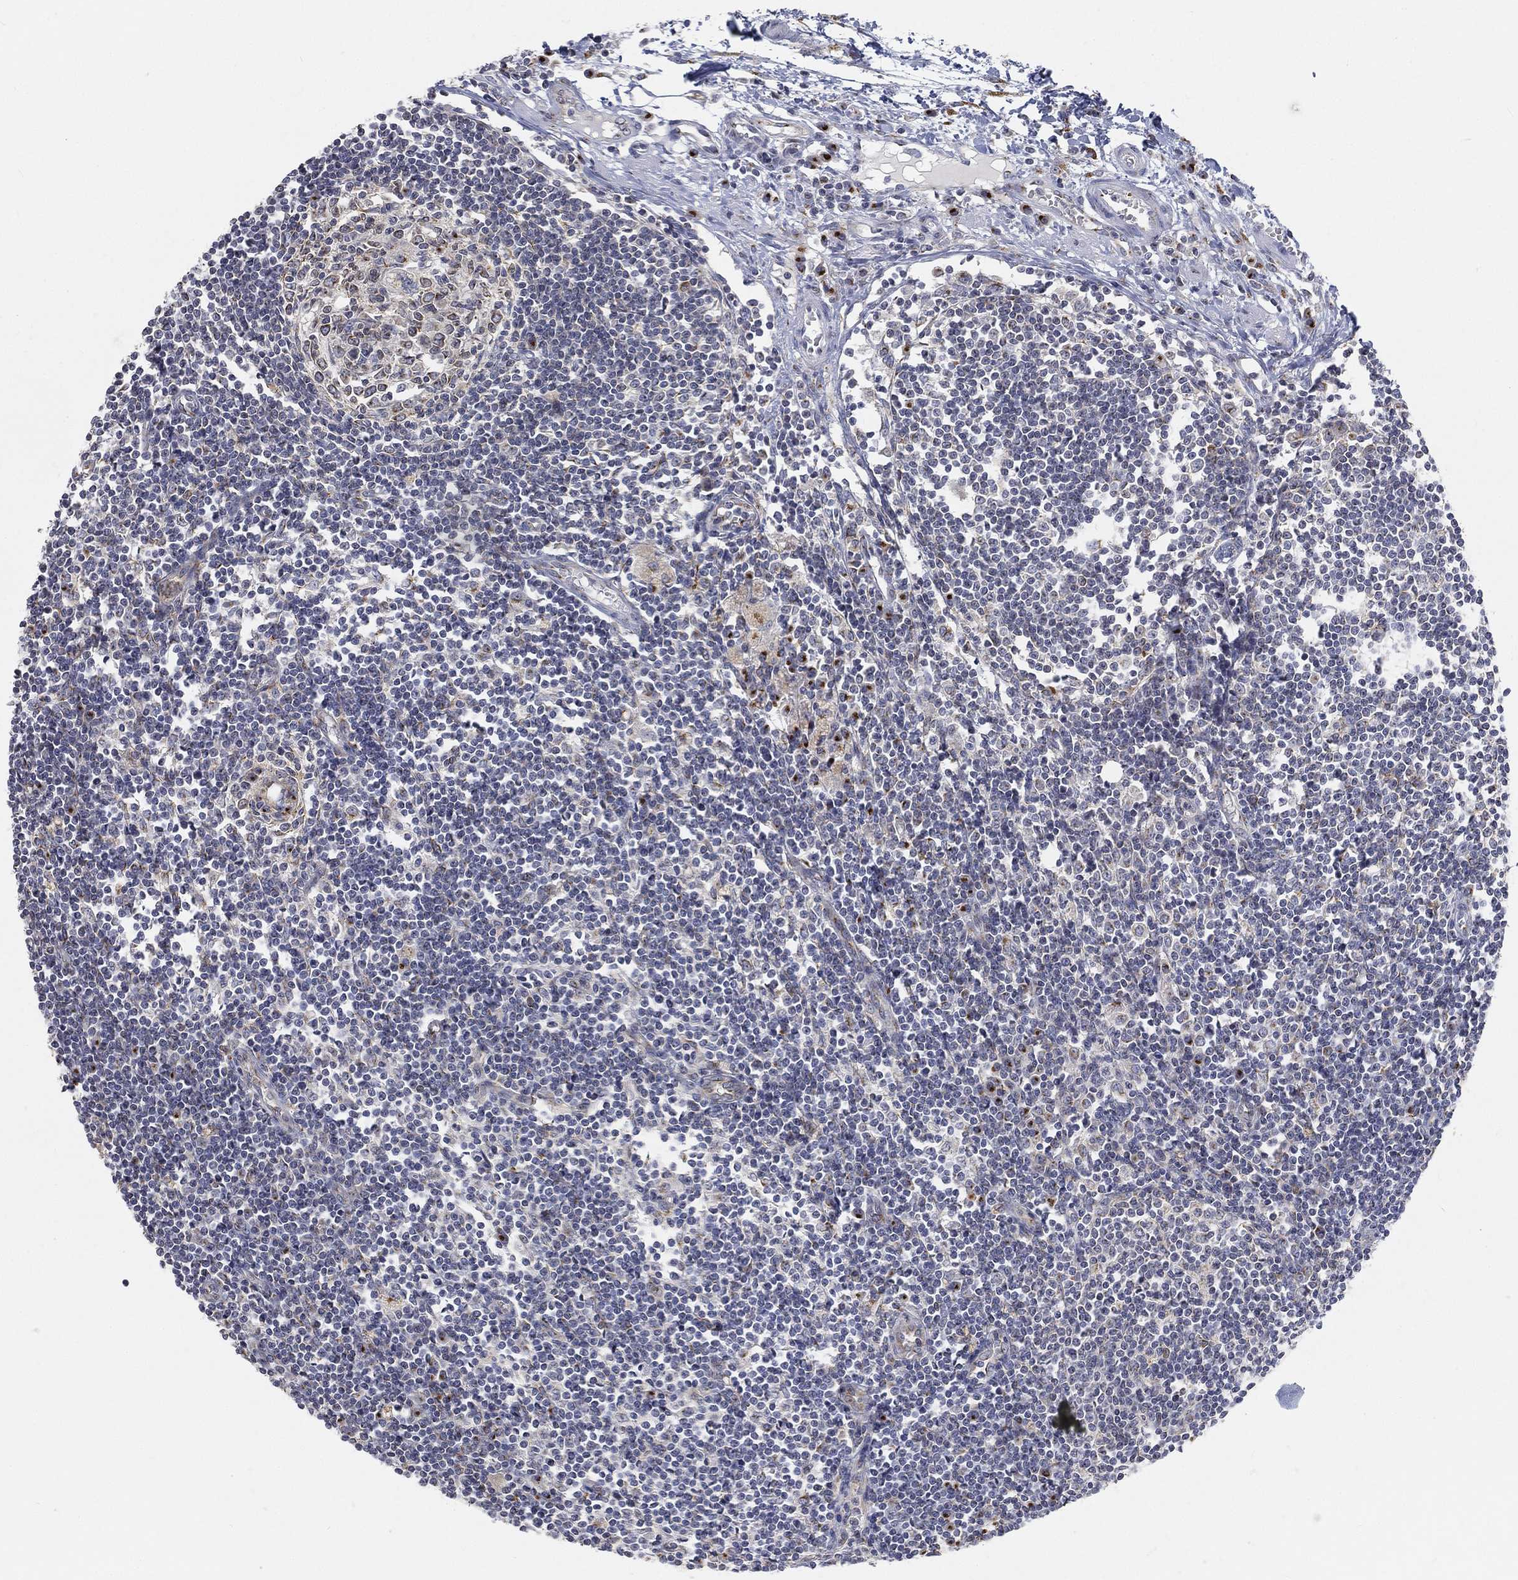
{"staining": {"intensity": "strong", "quantity": "25%-75%", "location": "cytoplasmic/membranous"}, "tissue": "lymph node", "cell_type": "Germinal center cells", "image_type": "normal", "snomed": [{"axis": "morphology", "description": "Normal tissue, NOS"}, {"axis": "morphology", "description": "Adenocarcinoma, NOS"}, {"axis": "topography", "description": "Lymph node"}, {"axis": "topography", "description": "Pancreas"}], "caption": "A brown stain shows strong cytoplasmic/membranous expression of a protein in germinal center cells of benign human lymph node. Using DAB (3,3'-diaminobenzidine) (brown) and hematoxylin (blue) stains, captured at high magnification using brightfield microscopy.", "gene": "TICAM1", "patient": {"sex": "female", "age": 58}}